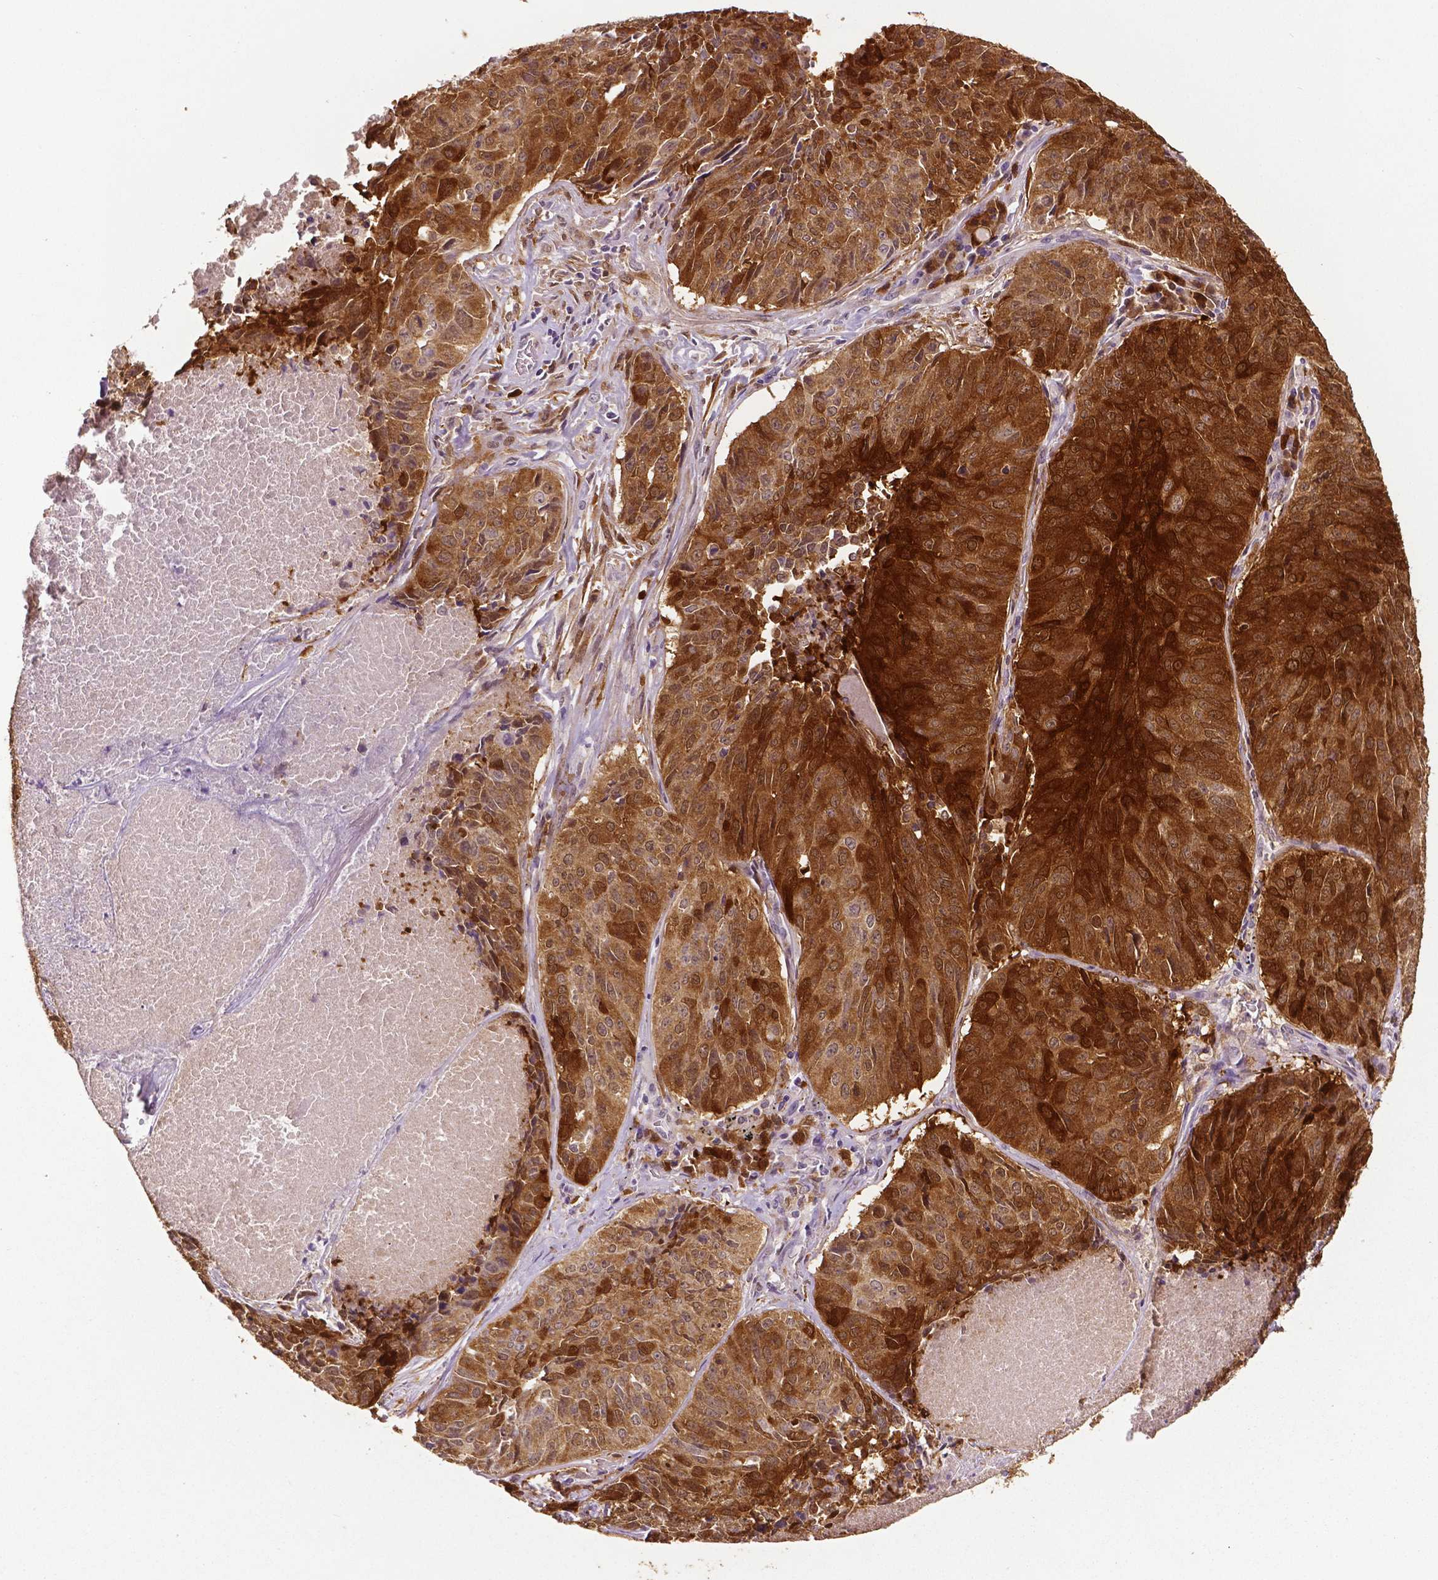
{"staining": {"intensity": "moderate", "quantity": ">75%", "location": "cytoplasmic/membranous"}, "tissue": "lung cancer", "cell_type": "Tumor cells", "image_type": "cancer", "snomed": [{"axis": "morphology", "description": "Normal tissue, NOS"}, {"axis": "morphology", "description": "Squamous cell carcinoma, NOS"}, {"axis": "topography", "description": "Bronchus"}, {"axis": "topography", "description": "Lung"}], "caption": "Human lung squamous cell carcinoma stained for a protein (brown) exhibits moderate cytoplasmic/membranous positive staining in approximately >75% of tumor cells.", "gene": "PHGDH", "patient": {"sex": "male", "age": 64}}